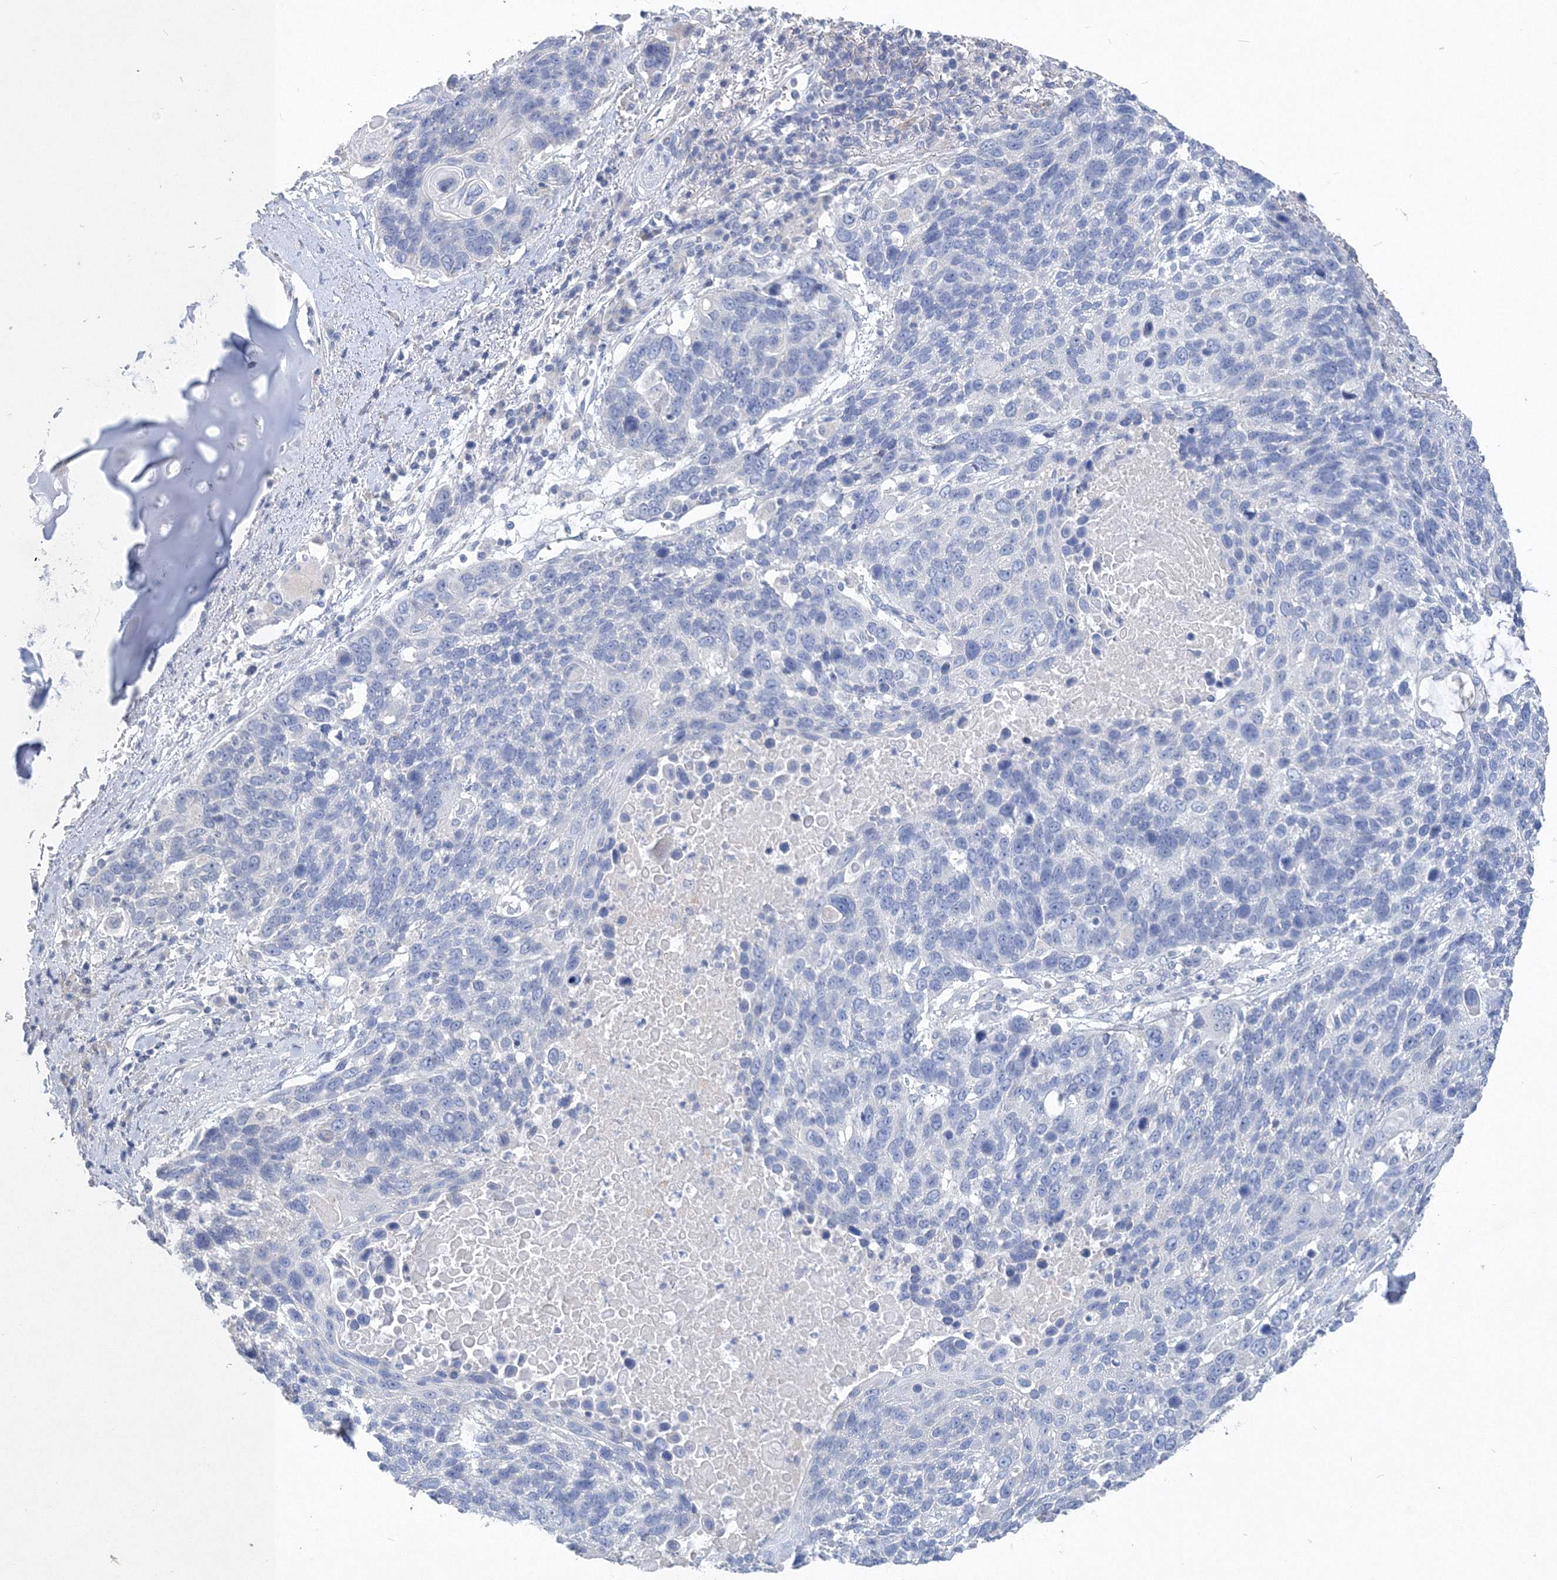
{"staining": {"intensity": "negative", "quantity": "none", "location": "none"}, "tissue": "lung cancer", "cell_type": "Tumor cells", "image_type": "cancer", "snomed": [{"axis": "morphology", "description": "Squamous cell carcinoma, NOS"}, {"axis": "topography", "description": "Lung"}], "caption": "A photomicrograph of human squamous cell carcinoma (lung) is negative for staining in tumor cells. (Brightfield microscopy of DAB immunohistochemistry (IHC) at high magnification).", "gene": "OSBPL6", "patient": {"sex": "male", "age": 66}}